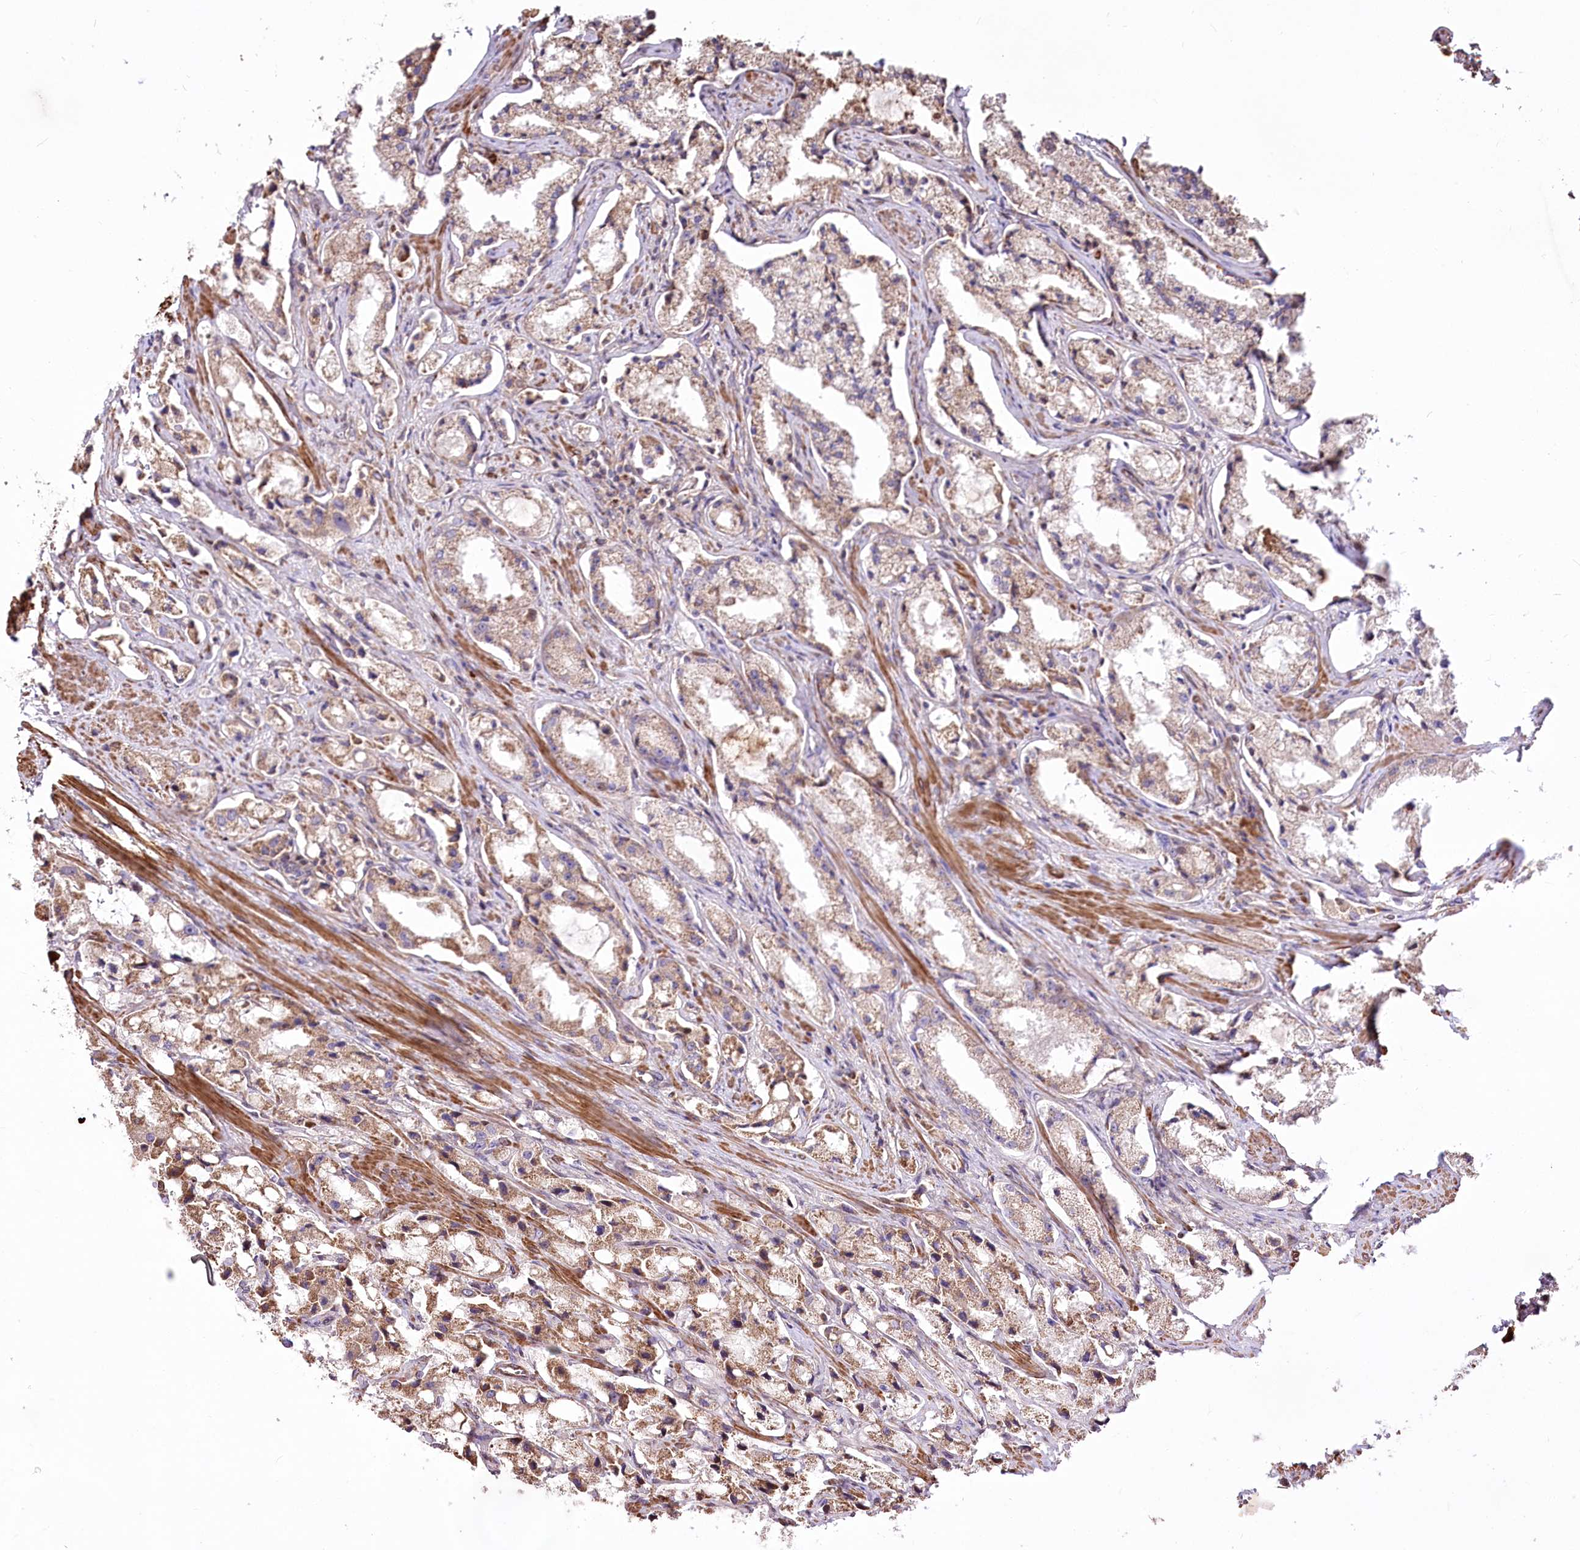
{"staining": {"intensity": "weak", "quantity": "25%-75%", "location": "cytoplasmic/membranous"}, "tissue": "prostate cancer", "cell_type": "Tumor cells", "image_type": "cancer", "snomed": [{"axis": "morphology", "description": "Adenocarcinoma, High grade"}, {"axis": "topography", "description": "Prostate"}], "caption": "A photomicrograph of human prostate cancer stained for a protein shows weak cytoplasmic/membranous brown staining in tumor cells.", "gene": "RNF24", "patient": {"sex": "male", "age": 66}}